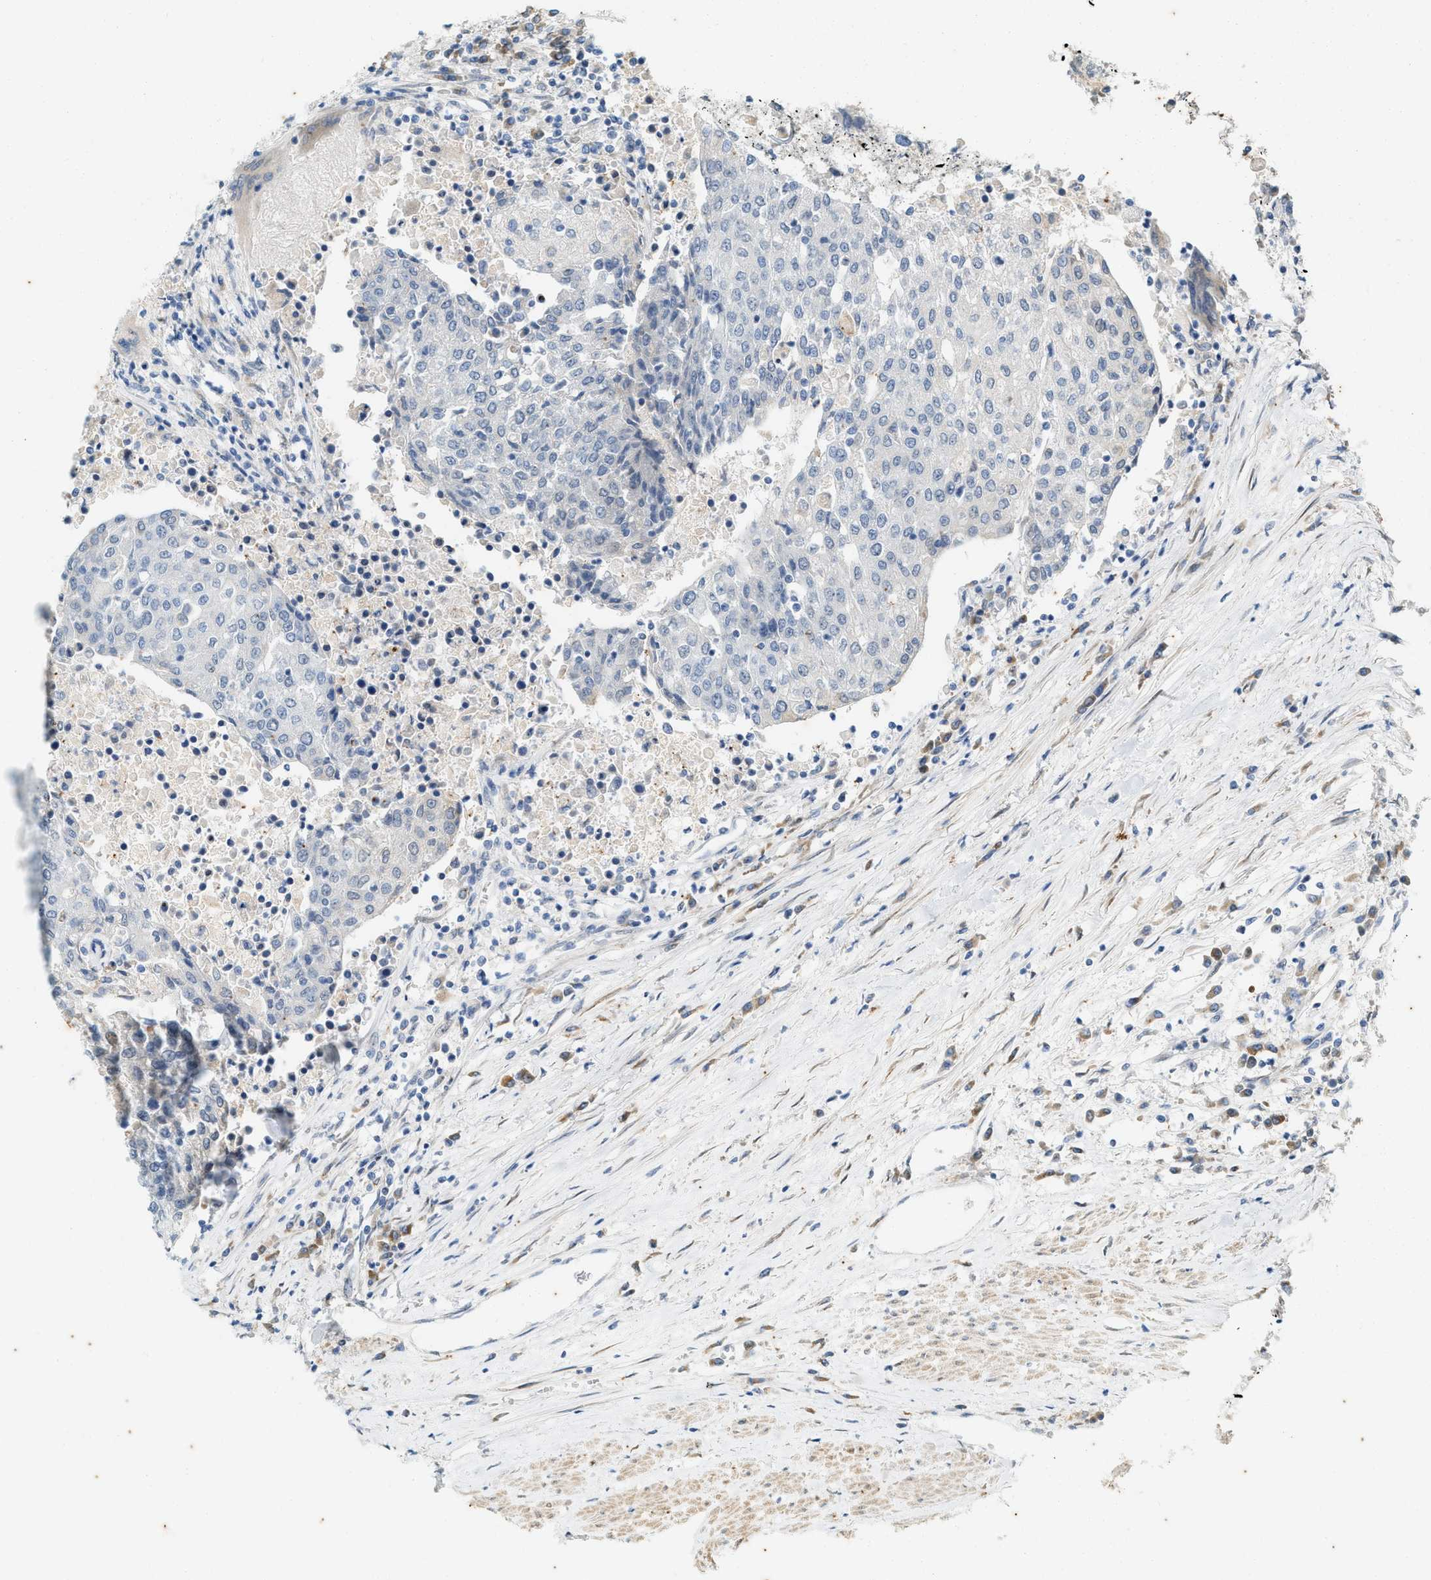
{"staining": {"intensity": "negative", "quantity": "none", "location": "none"}, "tissue": "urothelial cancer", "cell_type": "Tumor cells", "image_type": "cancer", "snomed": [{"axis": "morphology", "description": "Urothelial carcinoma, High grade"}, {"axis": "topography", "description": "Urinary bladder"}], "caption": "Human urothelial cancer stained for a protein using immunohistochemistry (IHC) shows no expression in tumor cells.", "gene": "CHPF2", "patient": {"sex": "female", "age": 85}}